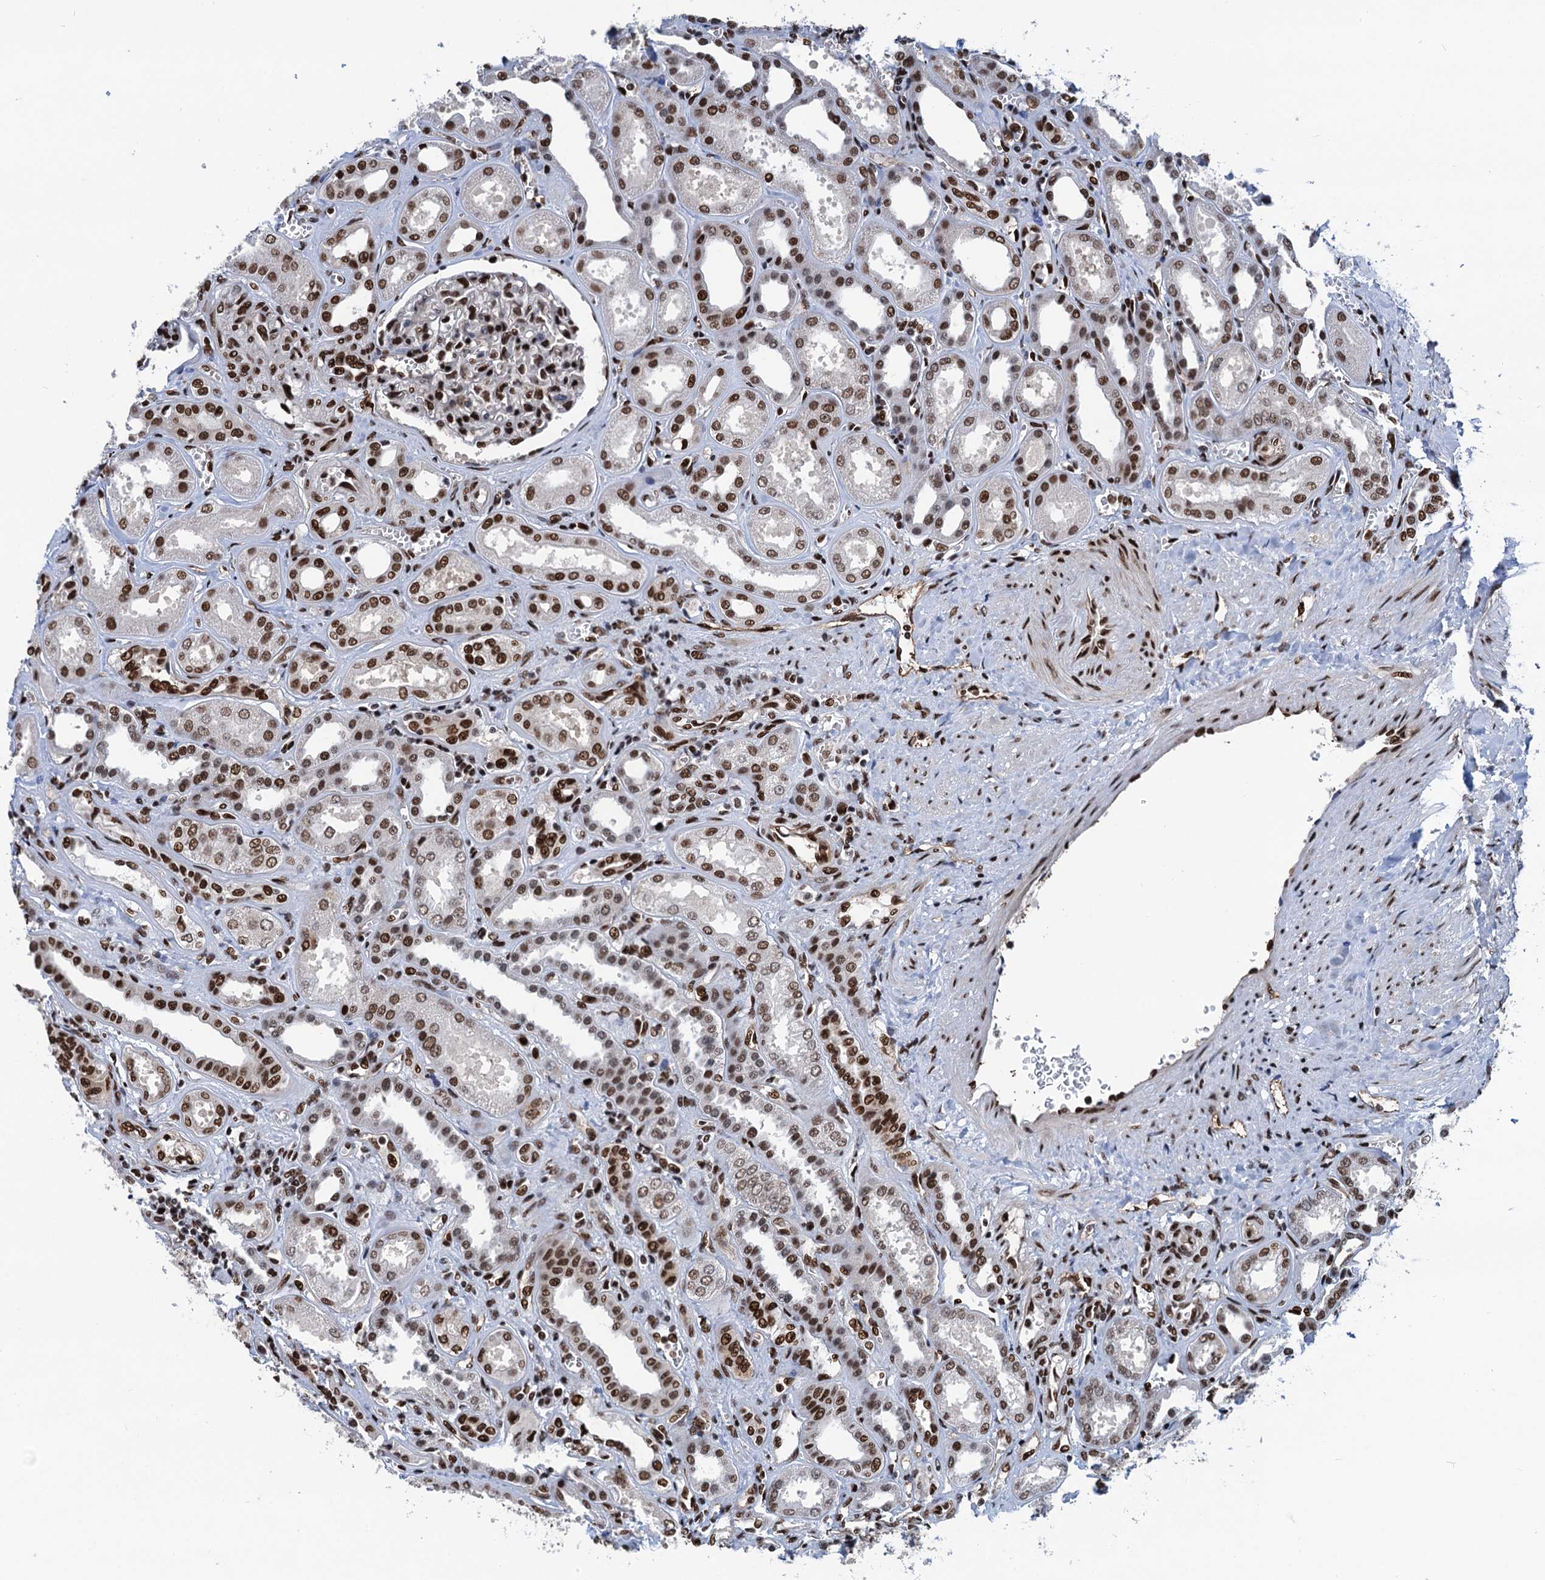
{"staining": {"intensity": "strong", "quantity": ">75%", "location": "nuclear"}, "tissue": "kidney", "cell_type": "Cells in glomeruli", "image_type": "normal", "snomed": [{"axis": "morphology", "description": "Normal tissue, NOS"}, {"axis": "morphology", "description": "Adenocarcinoma, NOS"}, {"axis": "topography", "description": "Kidney"}], "caption": "IHC (DAB (3,3'-diaminobenzidine)) staining of benign kidney shows strong nuclear protein positivity in approximately >75% of cells in glomeruli.", "gene": "PPP4R1", "patient": {"sex": "female", "age": 68}}